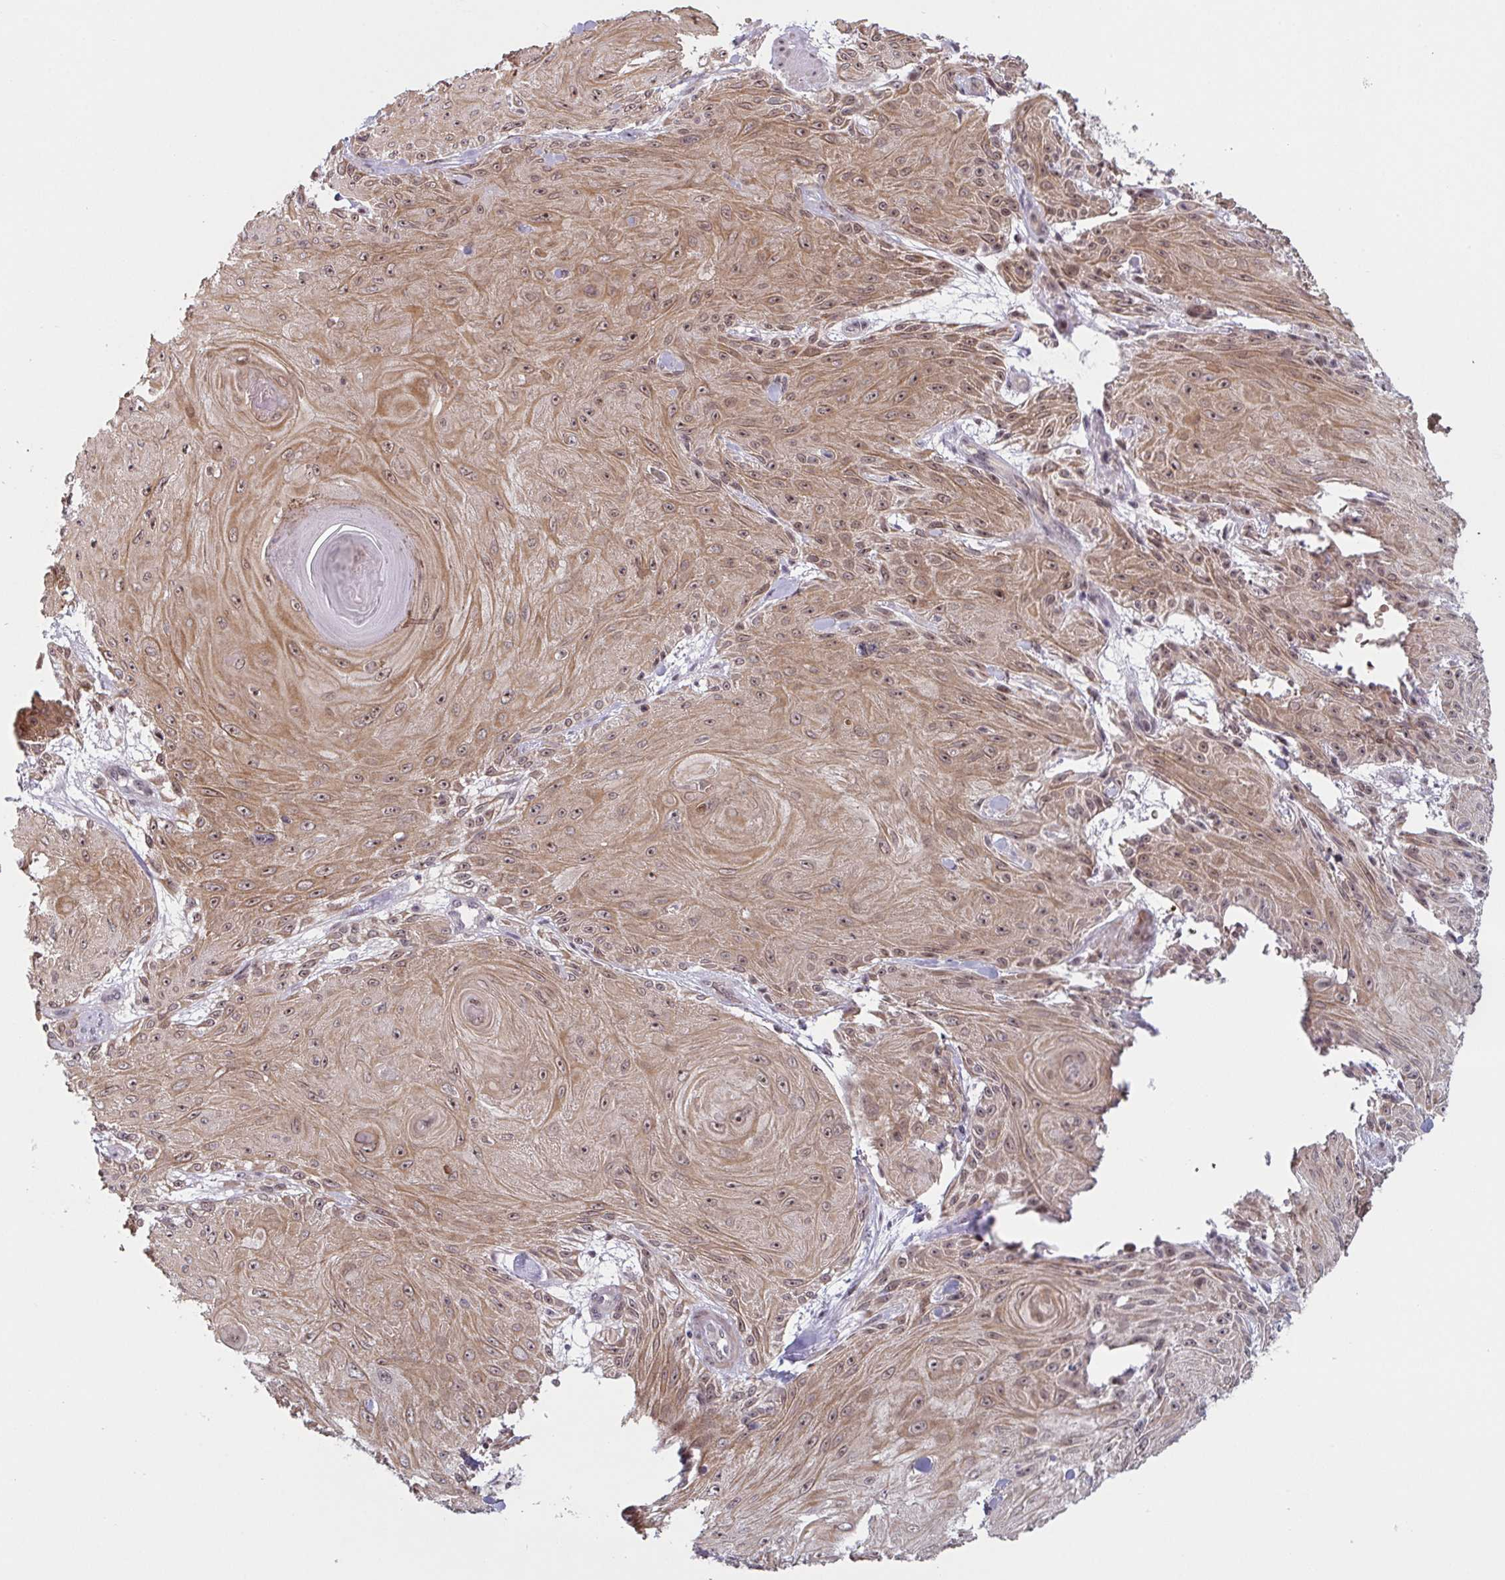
{"staining": {"intensity": "moderate", "quantity": ">75%", "location": "cytoplasmic/membranous,nuclear"}, "tissue": "skin cancer", "cell_type": "Tumor cells", "image_type": "cancer", "snomed": [{"axis": "morphology", "description": "Squamous cell carcinoma, NOS"}, {"axis": "topography", "description": "Skin"}], "caption": "Squamous cell carcinoma (skin) tissue displays moderate cytoplasmic/membranous and nuclear staining in approximately >75% of tumor cells, visualized by immunohistochemistry.", "gene": "NLRP13", "patient": {"sex": "male", "age": 88}}